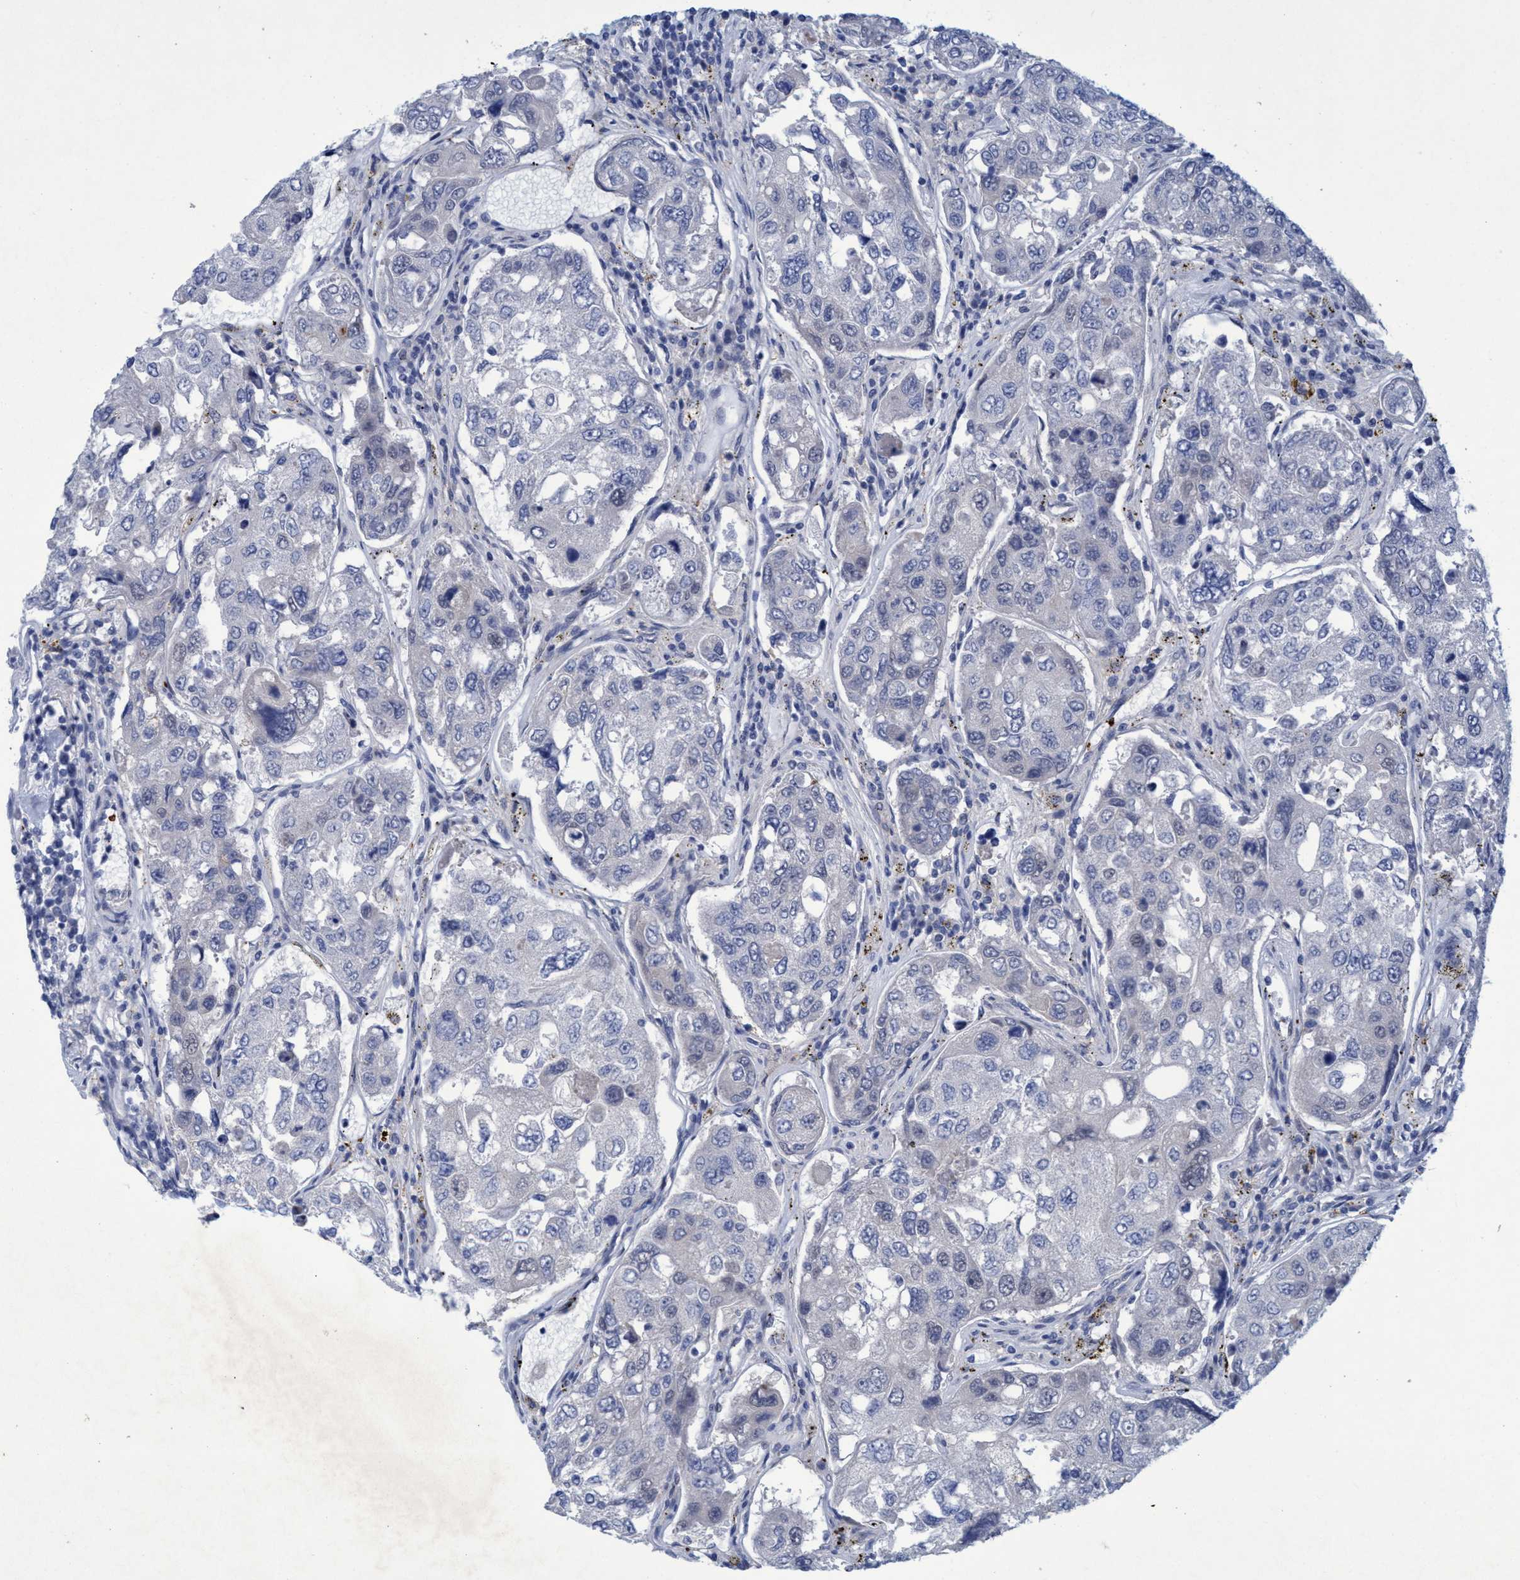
{"staining": {"intensity": "negative", "quantity": "none", "location": "none"}, "tissue": "urothelial cancer", "cell_type": "Tumor cells", "image_type": "cancer", "snomed": [{"axis": "morphology", "description": "Urothelial carcinoma, High grade"}, {"axis": "topography", "description": "Lymph node"}, {"axis": "topography", "description": "Urinary bladder"}], "caption": "DAB (3,3'-diaminobenzidine) immunohistochemical staining of human urothelial cancer reveals no significant positivity in tumor cells.", "gene": "SLC43A2", "patient": {"sex": "male", "age": 51}}